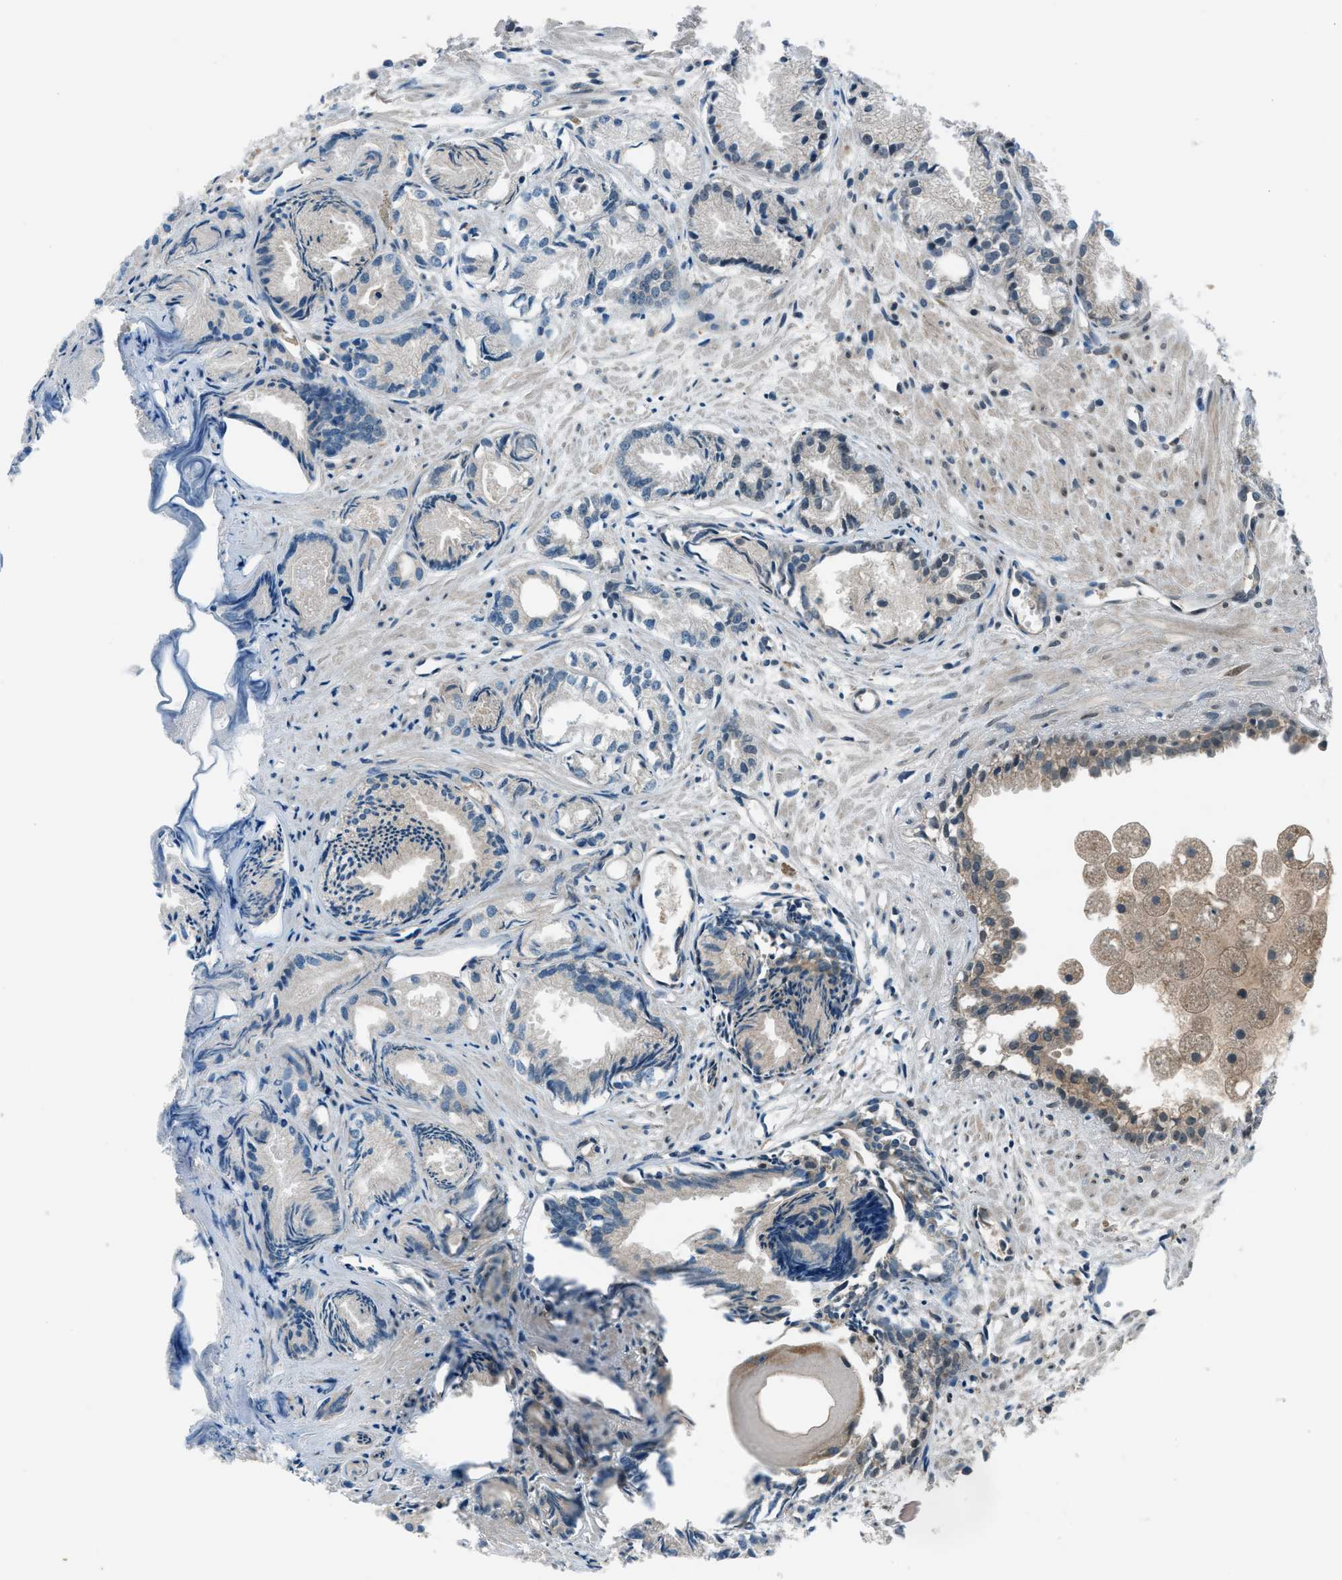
{"staining": {"intensity": "negative", "quantity": "none", "location": "none"}, "tissue": "prostate cancer", "cell_type": "Tumor cells", "image_type": "cancer", "snomed": [{"axis": "morphology", "description": "Adenocarcinoma, Low grade"}, {"axis": "topography", "description": "Prostate"}], "caption": "Human adenocarcinoma (low-grade) (prostate) stained for a protein using IHC displays no expression in tumor cells.", "gene": "ACTL9", "patient": {"sex": "male", "age": 72}}